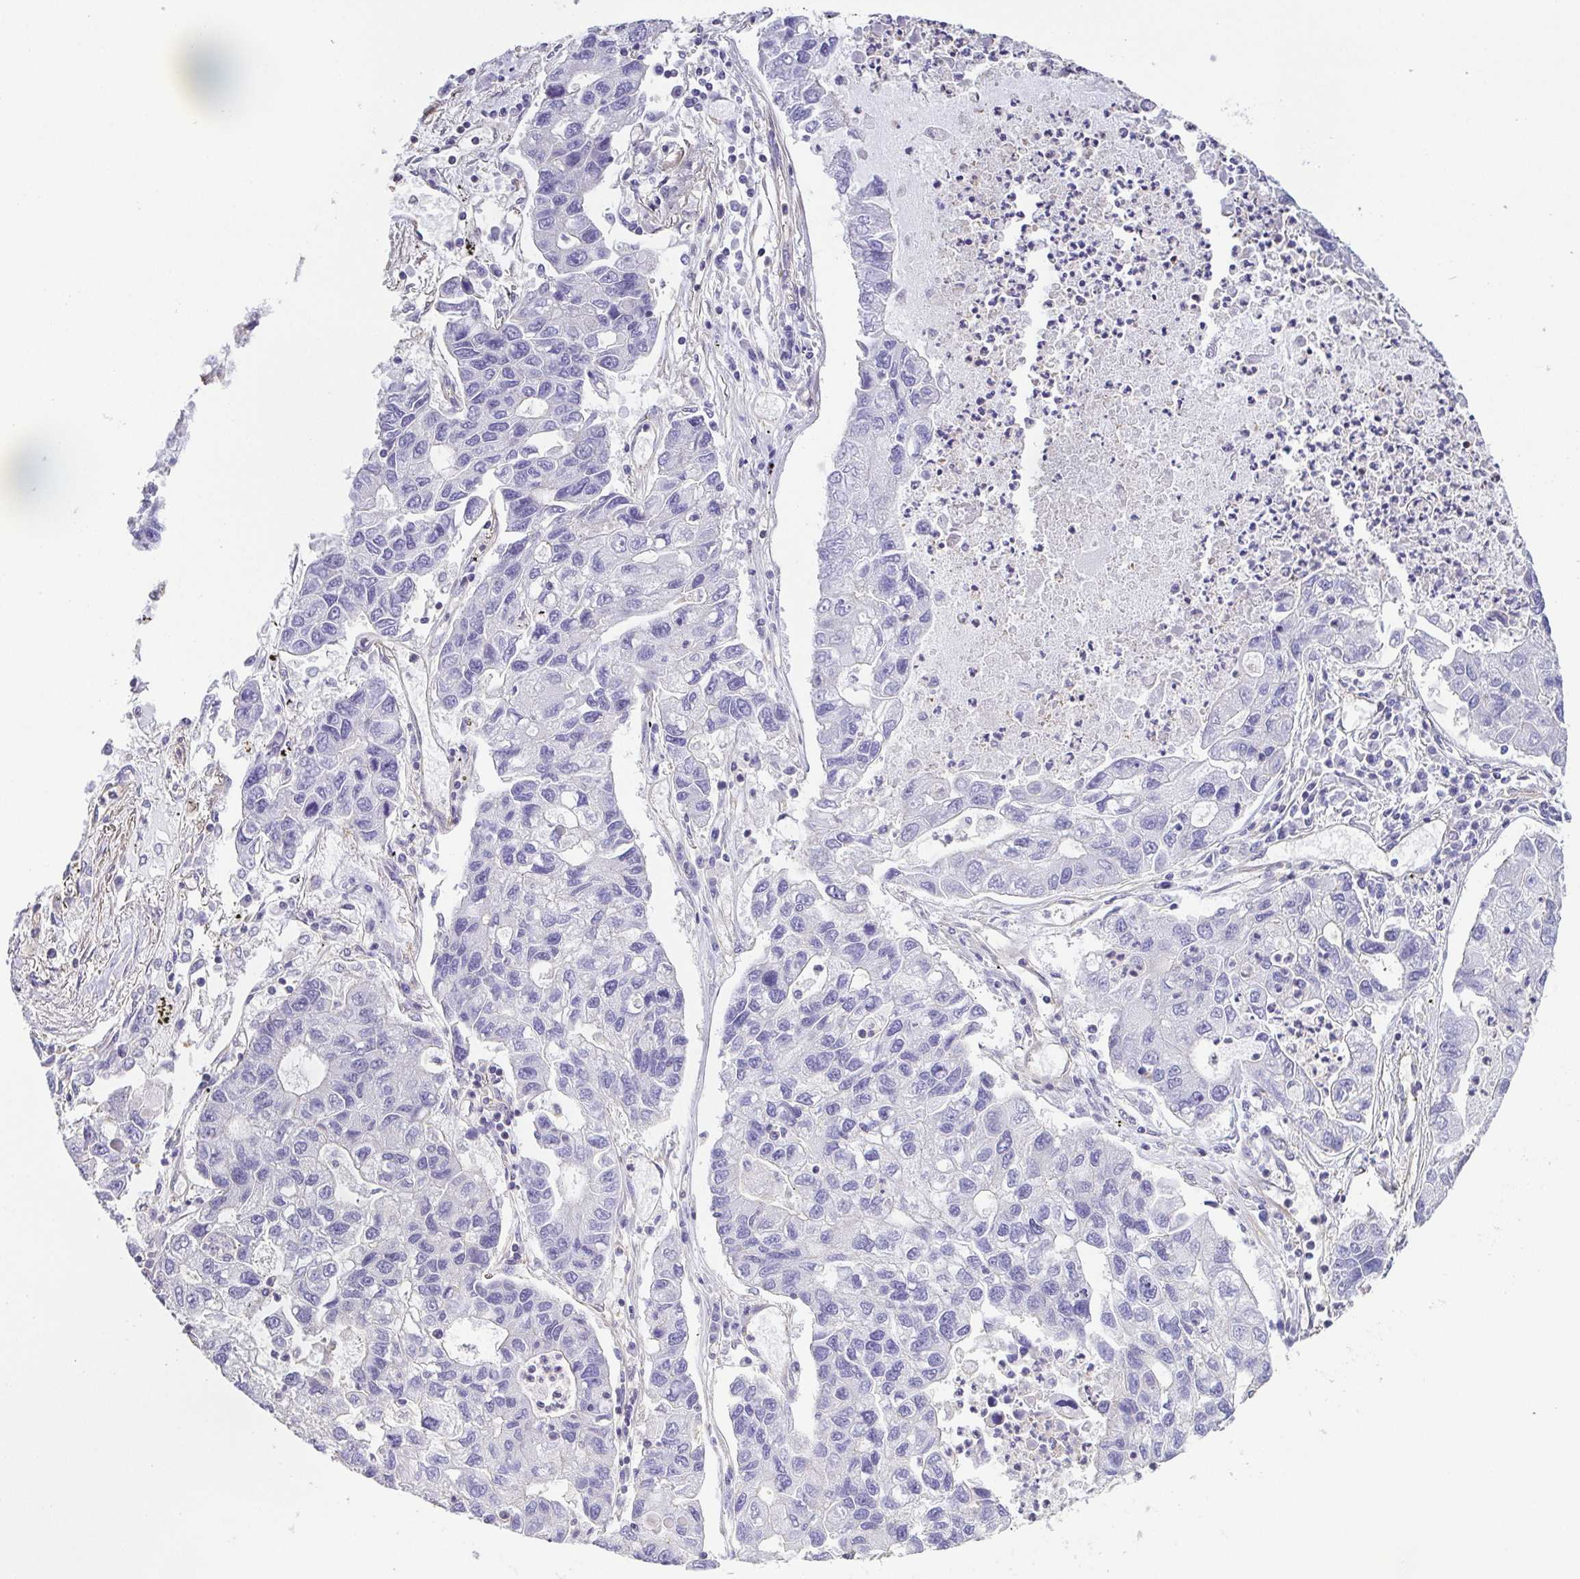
{"staining": {"intensity": "negative", "quantity": "none", "location": "none"}, "tissue": "lung cancer", "cell_type": "Tumor cells", "image_type": "cancer", "snomed": [{"axis": "morphology", "description": "Adenocarcinoma, NOS"}, {"axis": "topography", "description": "Bronchus"}, {"axis": "topography", "description": "Lung"}], "caption": "There is no significant staining in tumor cells of adenocarcinoma (lung).", "gene": "MYL6", "patient": {"sex": "female", "age": 51}}